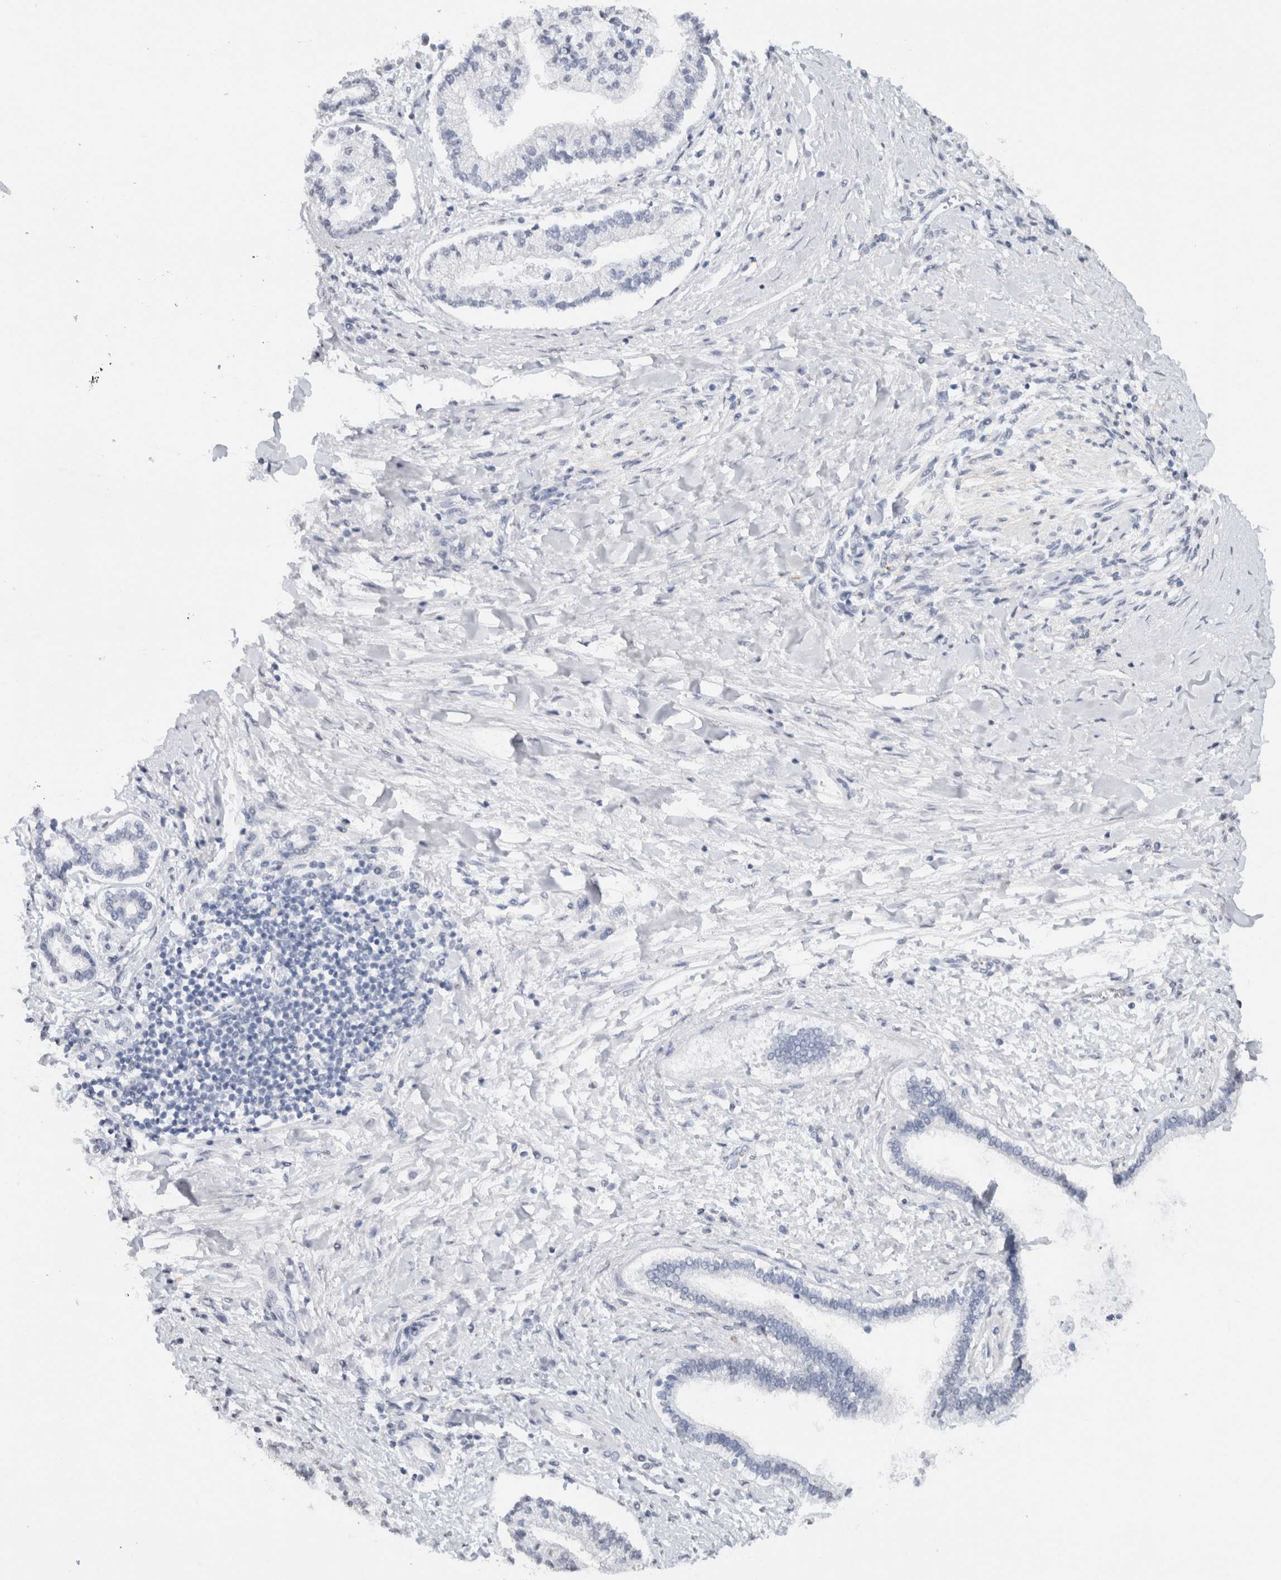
{"staining": {"intensity": "negative", "quantity": "none", "location": "none"}, "tissue": "liver cancer", "cell_type": "Tumor cells", "image_type": "cancer", "snomed": [{"axis": "morphology", "description": "Cholangiocarcinoma"}, {"axis": "topography", "description": "Liver"}], "caption": "This image is of liver cancer (cholangiocarcinoma) stained with immunohistochemistry (IHC) to label a protein in brown with the nuclei are counter-stained blue. There is no positivity in tumor cells.", "gene": "CNTN1", "patient": {"sex": "male", "age": 50}}